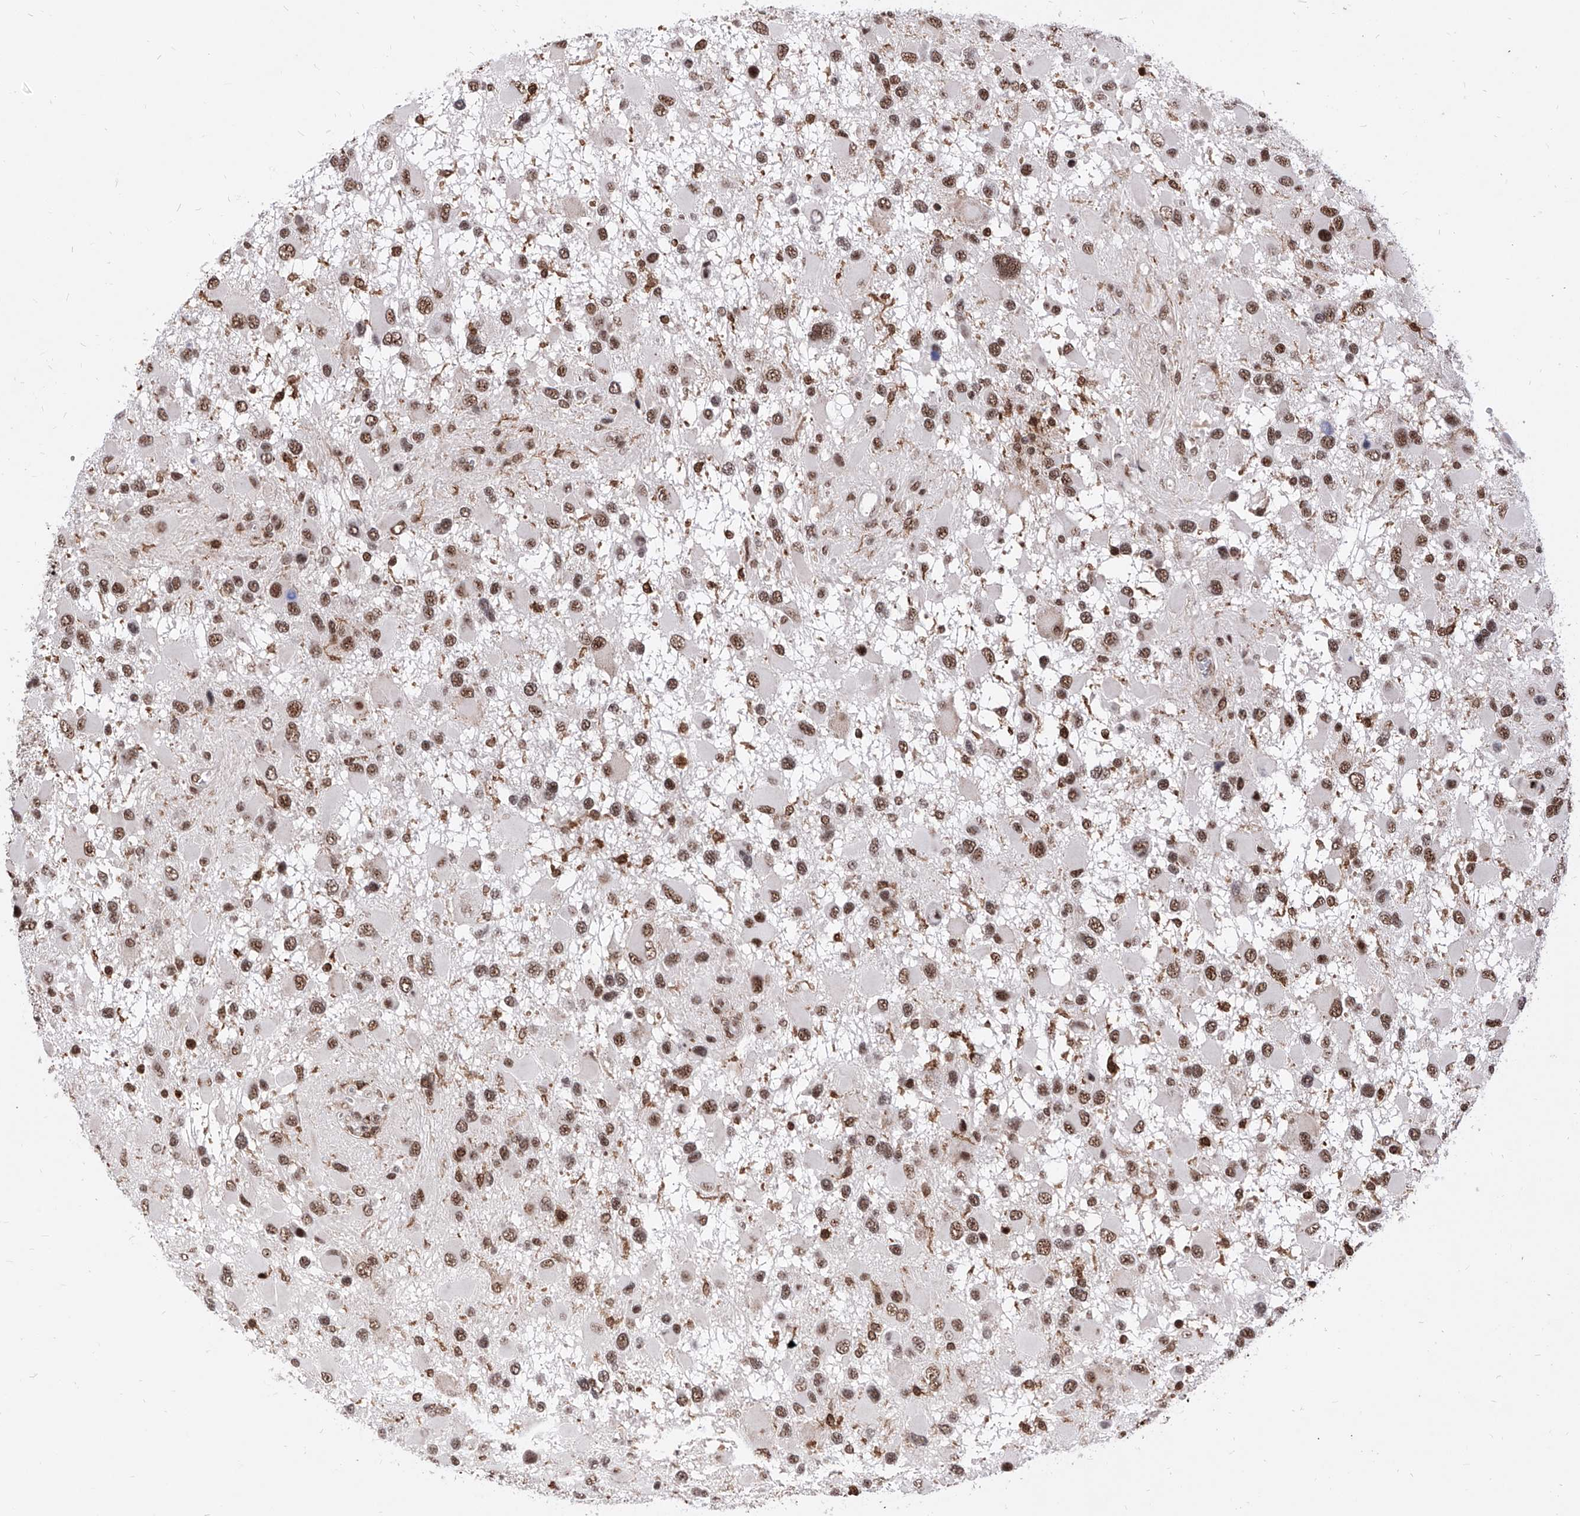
{"staining": {"intensity": "moderate", "quantity": ">75%", "location": "nuclear"}, "tissue": "glioma", "cell_type": "Tumor cells", "image_type": "cancer", "snomed": [{"axis": "morphology", "description": "Glioma, malignant, High grade"}, {"axis": "topography", "description": "Brain"}], "caption": "Protein staining of glioma tissue exhibits moderate nuclear expression in about >75% of tumor cells. (IHC, brightfield microscopy, high magnification).", "gene": "PHF5A", "patient": {"sex": "male", "age": 53}}